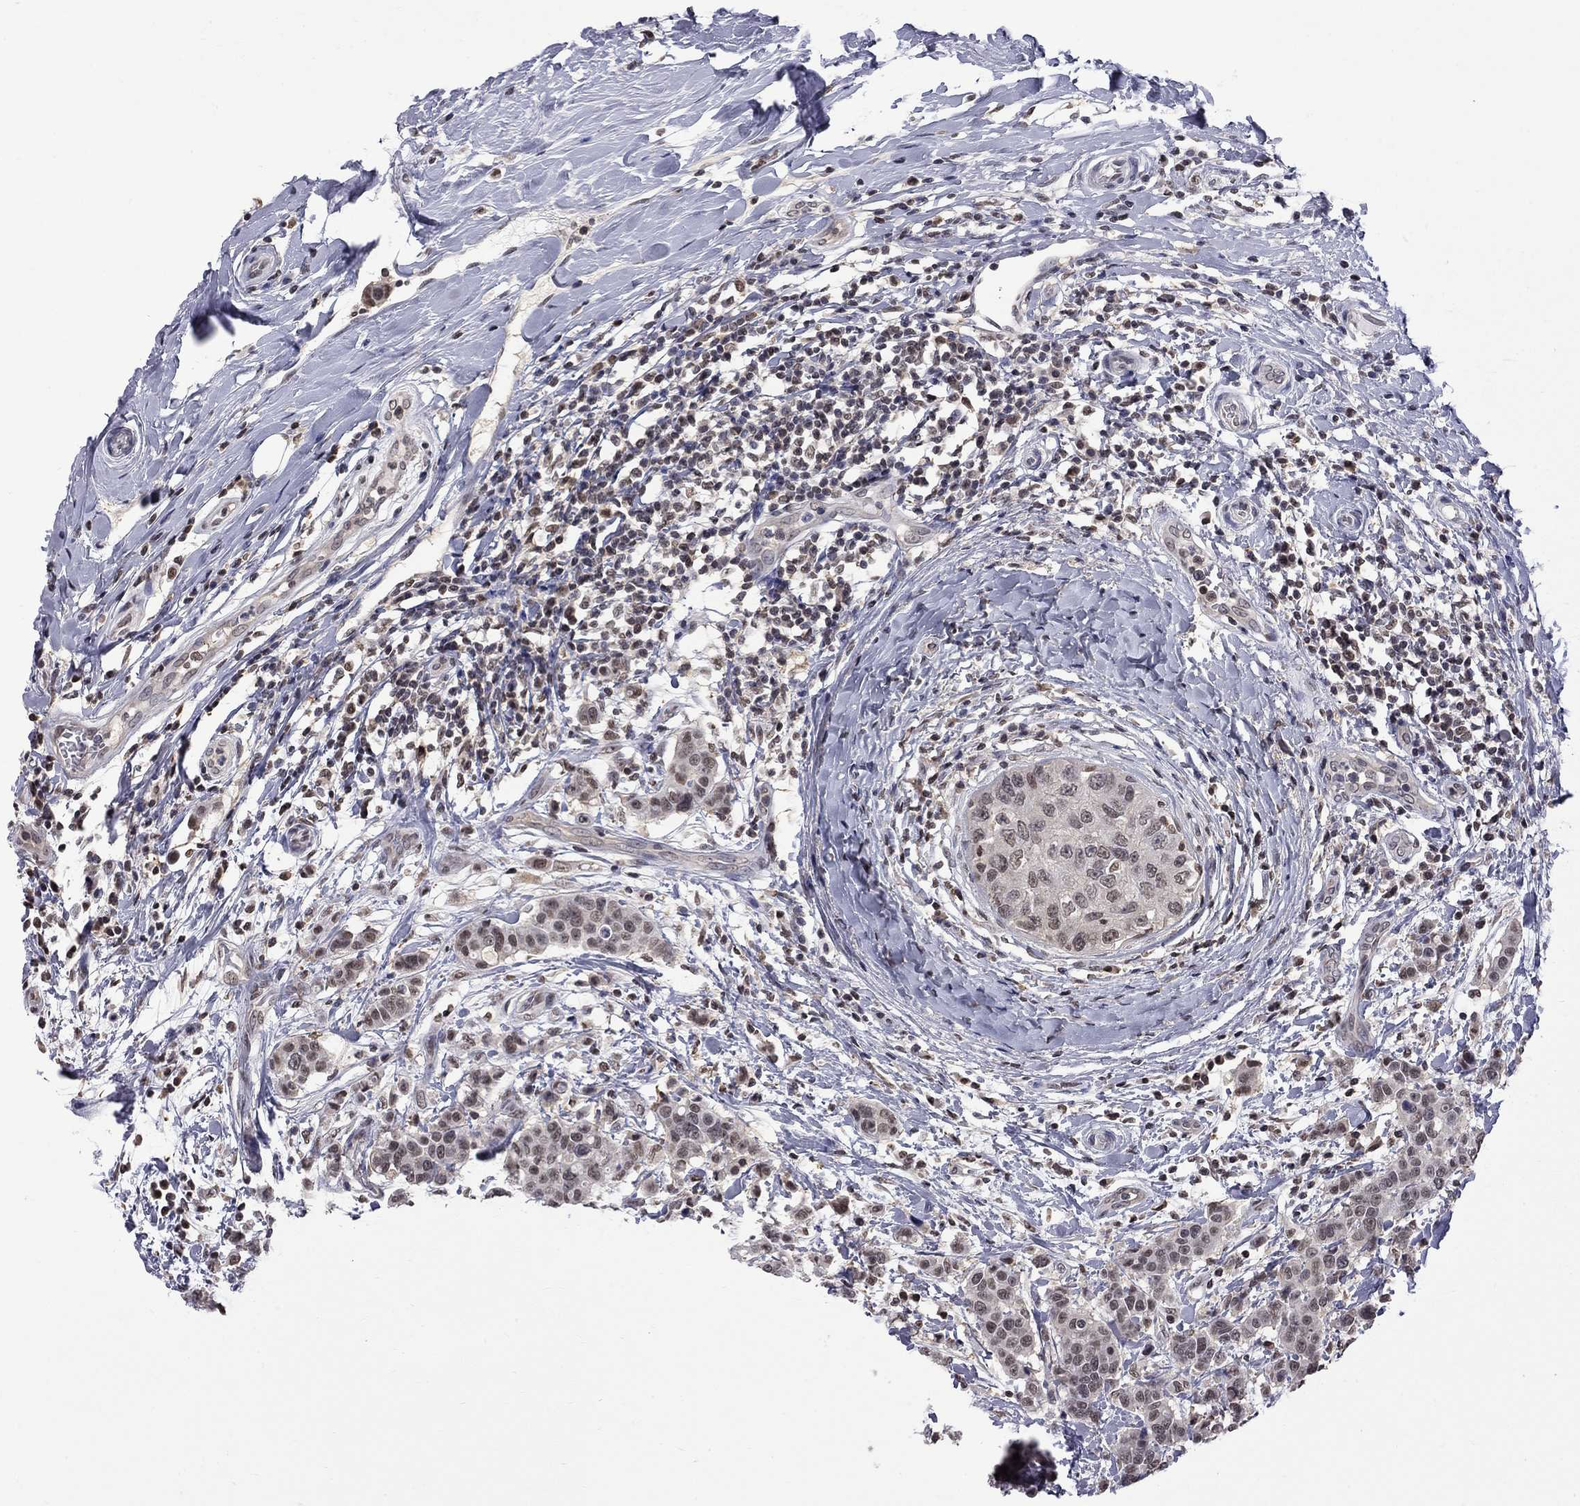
{"staining": {"intensity": "weak", "quantity": "<25%", "location": "nuclear"}, "tissue": "breast cancer", "cell_type": "Tumor cells", "image_type": "cancer", "snomed": [{"axis": "morphology", "description": "Duct carcinoma"}, {"axis": "topography", "description": "Breast"}], "caption": "Breast cancer was stained to show a protein in brown. There is no significant staining in tumor cells. Nuclei are stained in blue.", "gene": "RFWD3", "patient": {"sex": "female", "age": 27}}